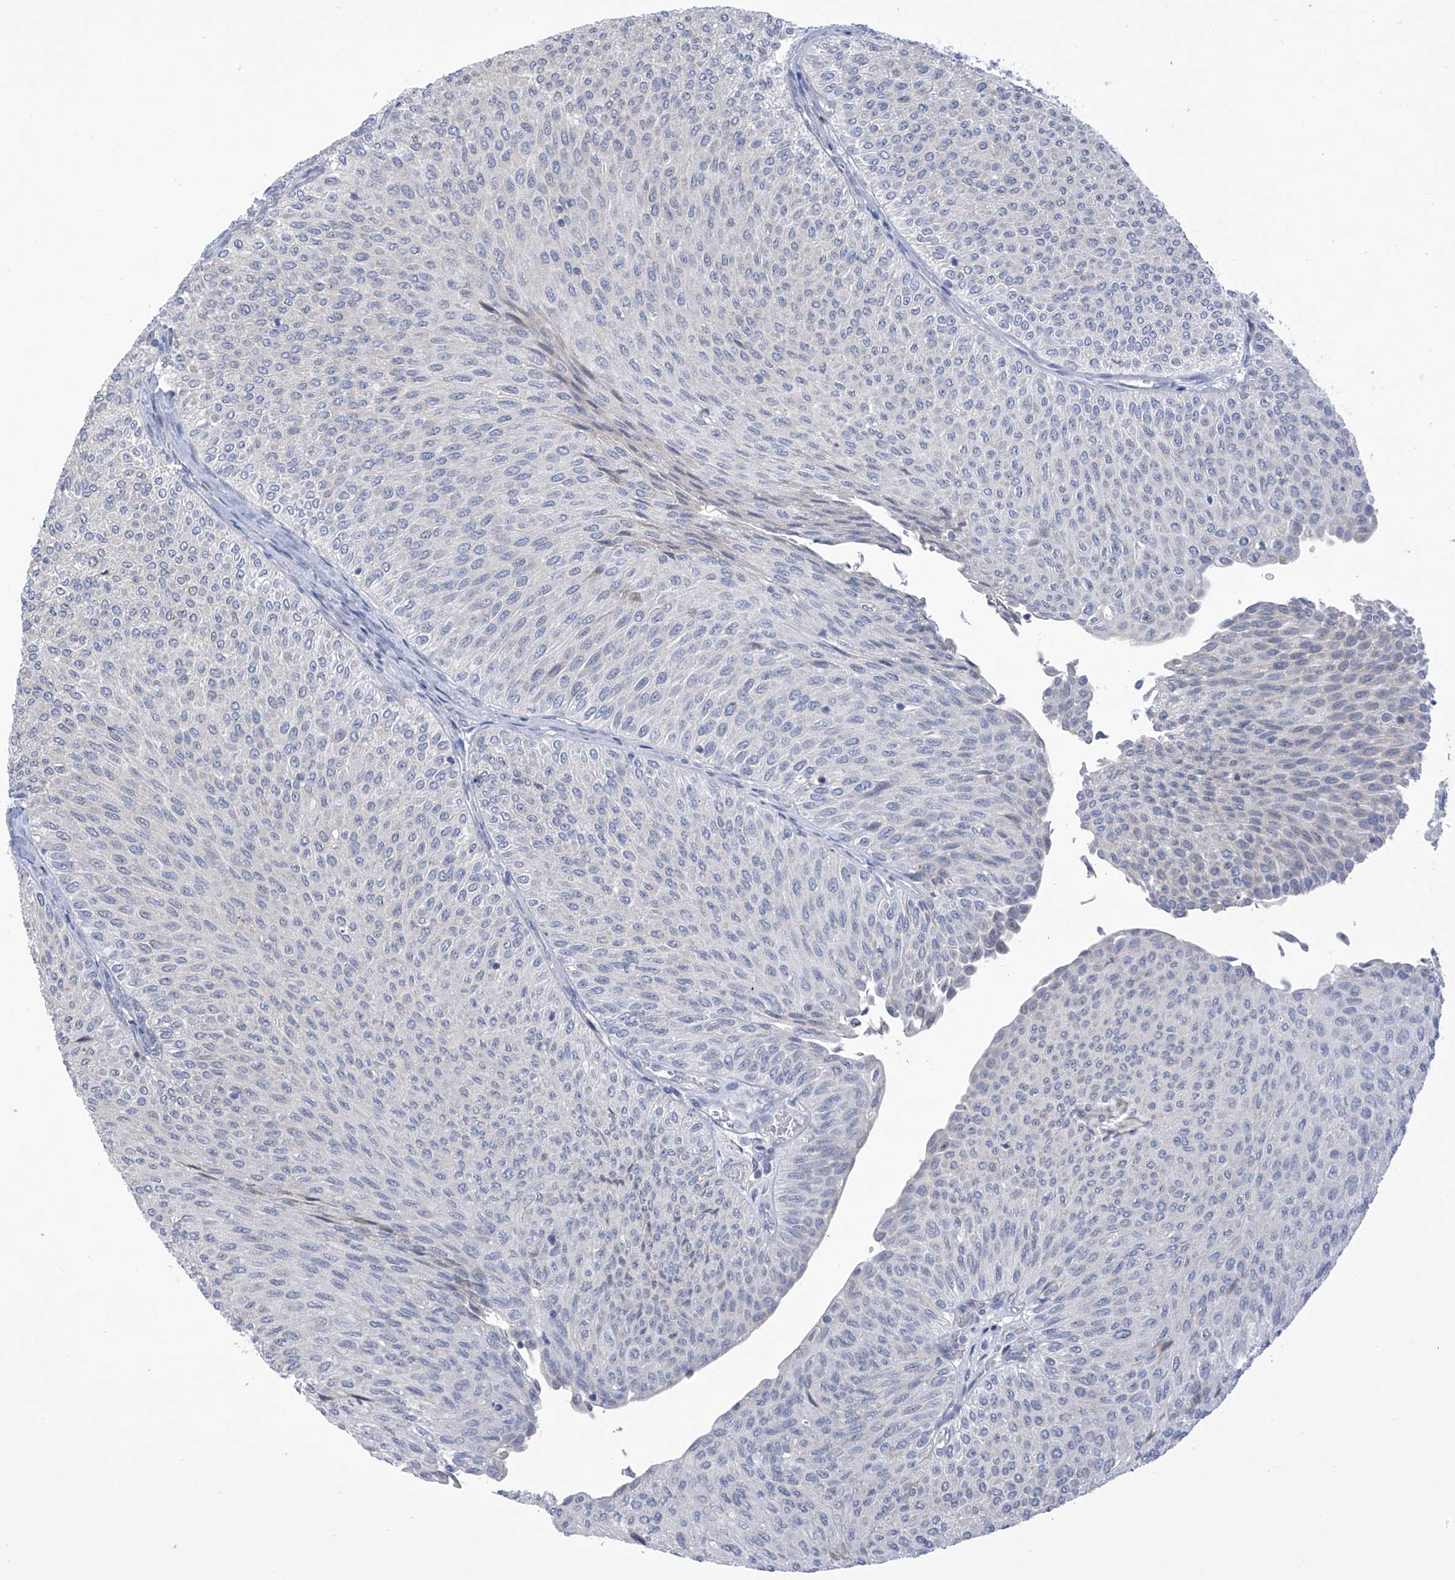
{"staining": {"intensity": "negative", "quantity": "none", "location": "none"}, "tissue": "urothelial cancer", "cell_type": "Tumor cells", "image_type": "cancer", "snomed": [{"axis": "morphology", "description": "Urothelial carcinoma, Low grade"}, {"axis": "topography", "description": "Urinary bladder"}], "caption": "The immunohistochemistry histopathology image has no significant positivity in tumor cells of low-grade urothelial carcinoma tissue.", "gene": "SLCO4A1", "patient": {"sex": "male", "age": 78}}